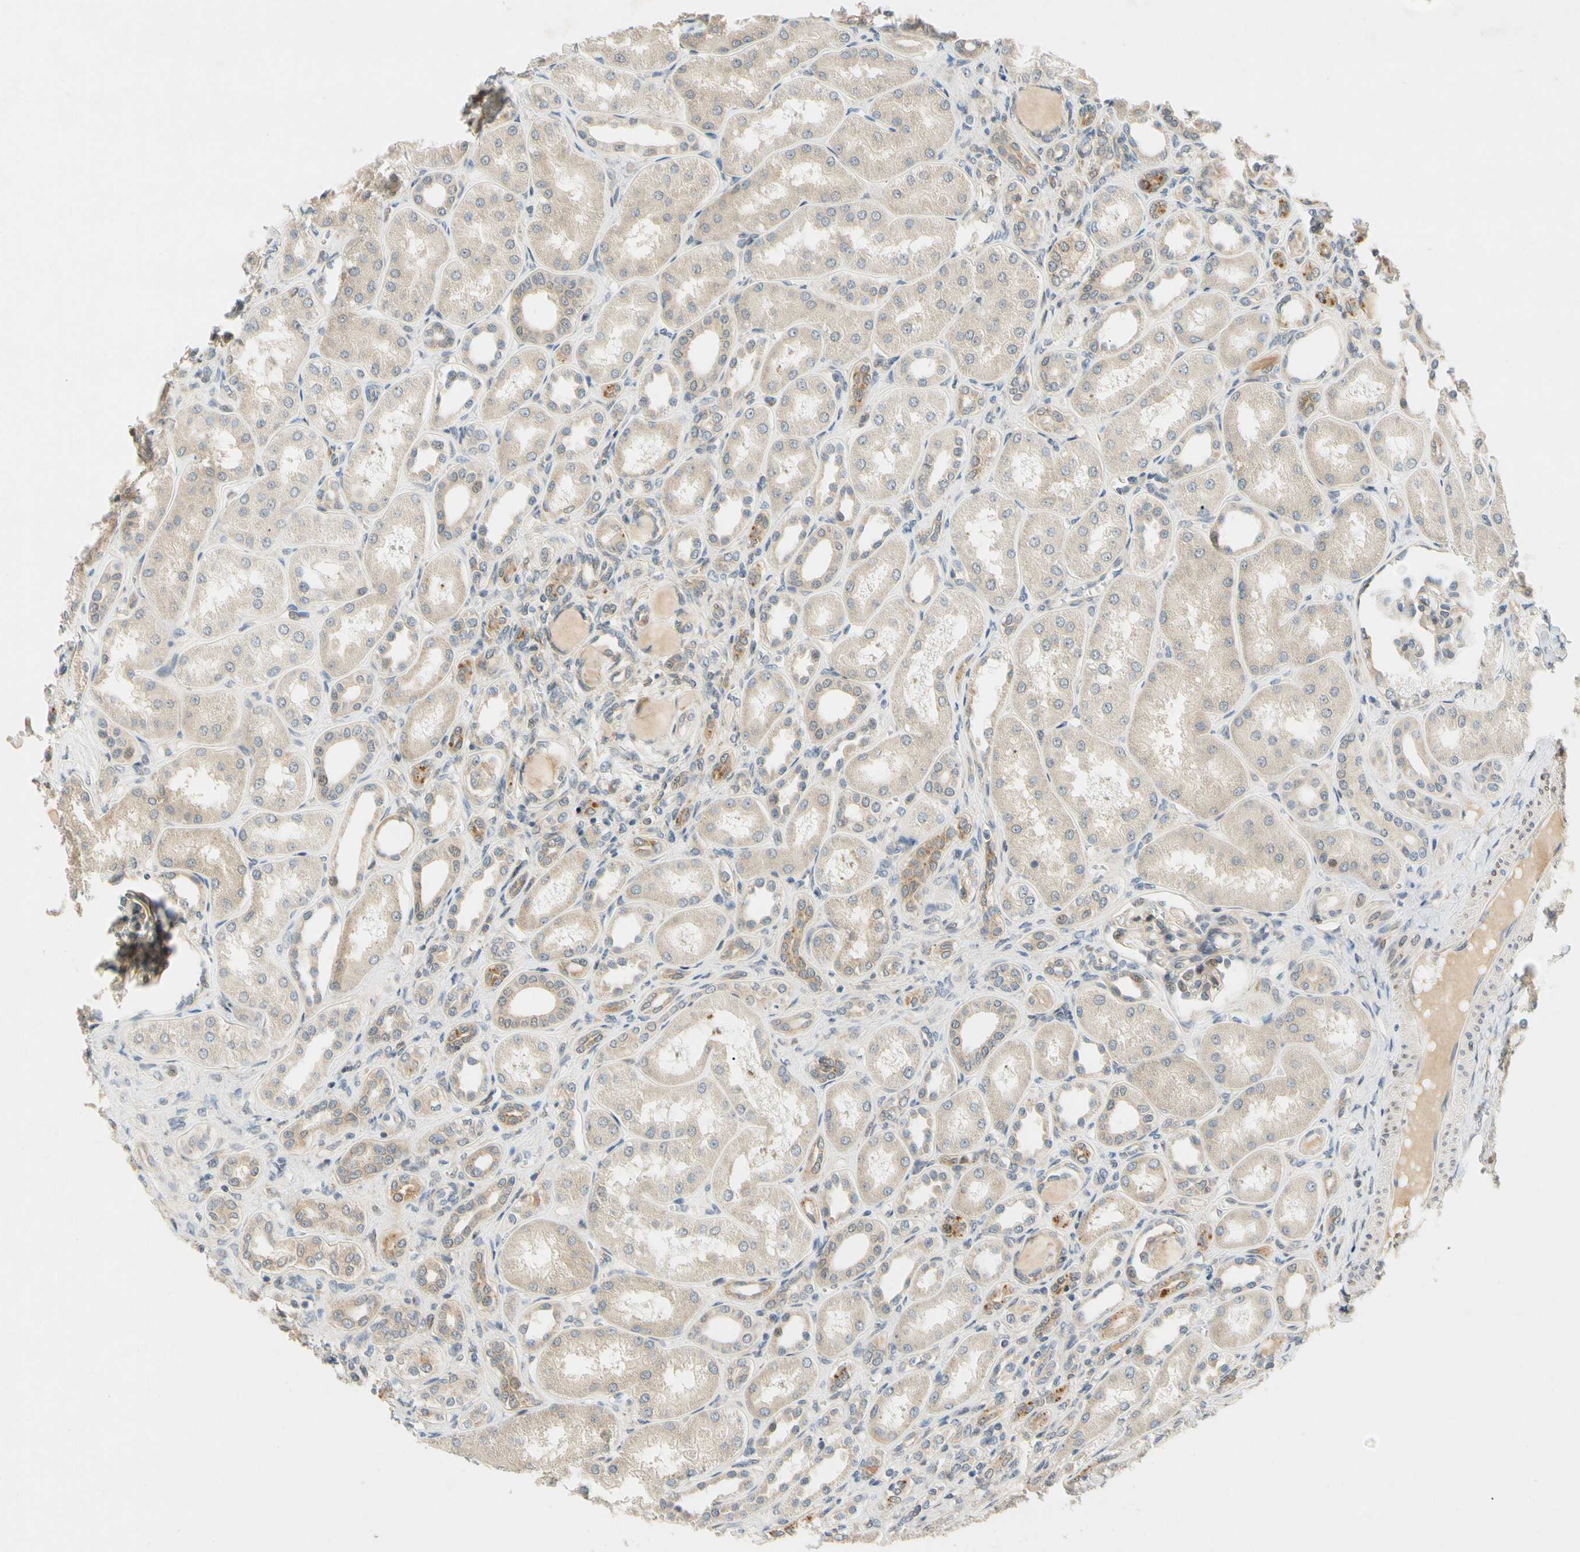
{"staining": {"intensity": "weak", "quantity": "25%-75%", "location": "cytoplasmic/membranous"}, "tissue": "kidney", "cell_type": "Cells in glomeruli", "image_type": "normal", "snomed": [{"axis": "morphology", "description": "Normal tissue, NOS"}, {"axis": "topography", "description": "Kidney"}], "caption": "An image of kidney stained for a protein shows weak cytoplasmic/membranous brown staining in cells in glomeruli. (DAB (3,3'-diaminobenzidine) IHC, brown staining for protein, blue staining for nuclei).", "gene": "GATD1", "patient": {"sex": "male", "age": 7}}